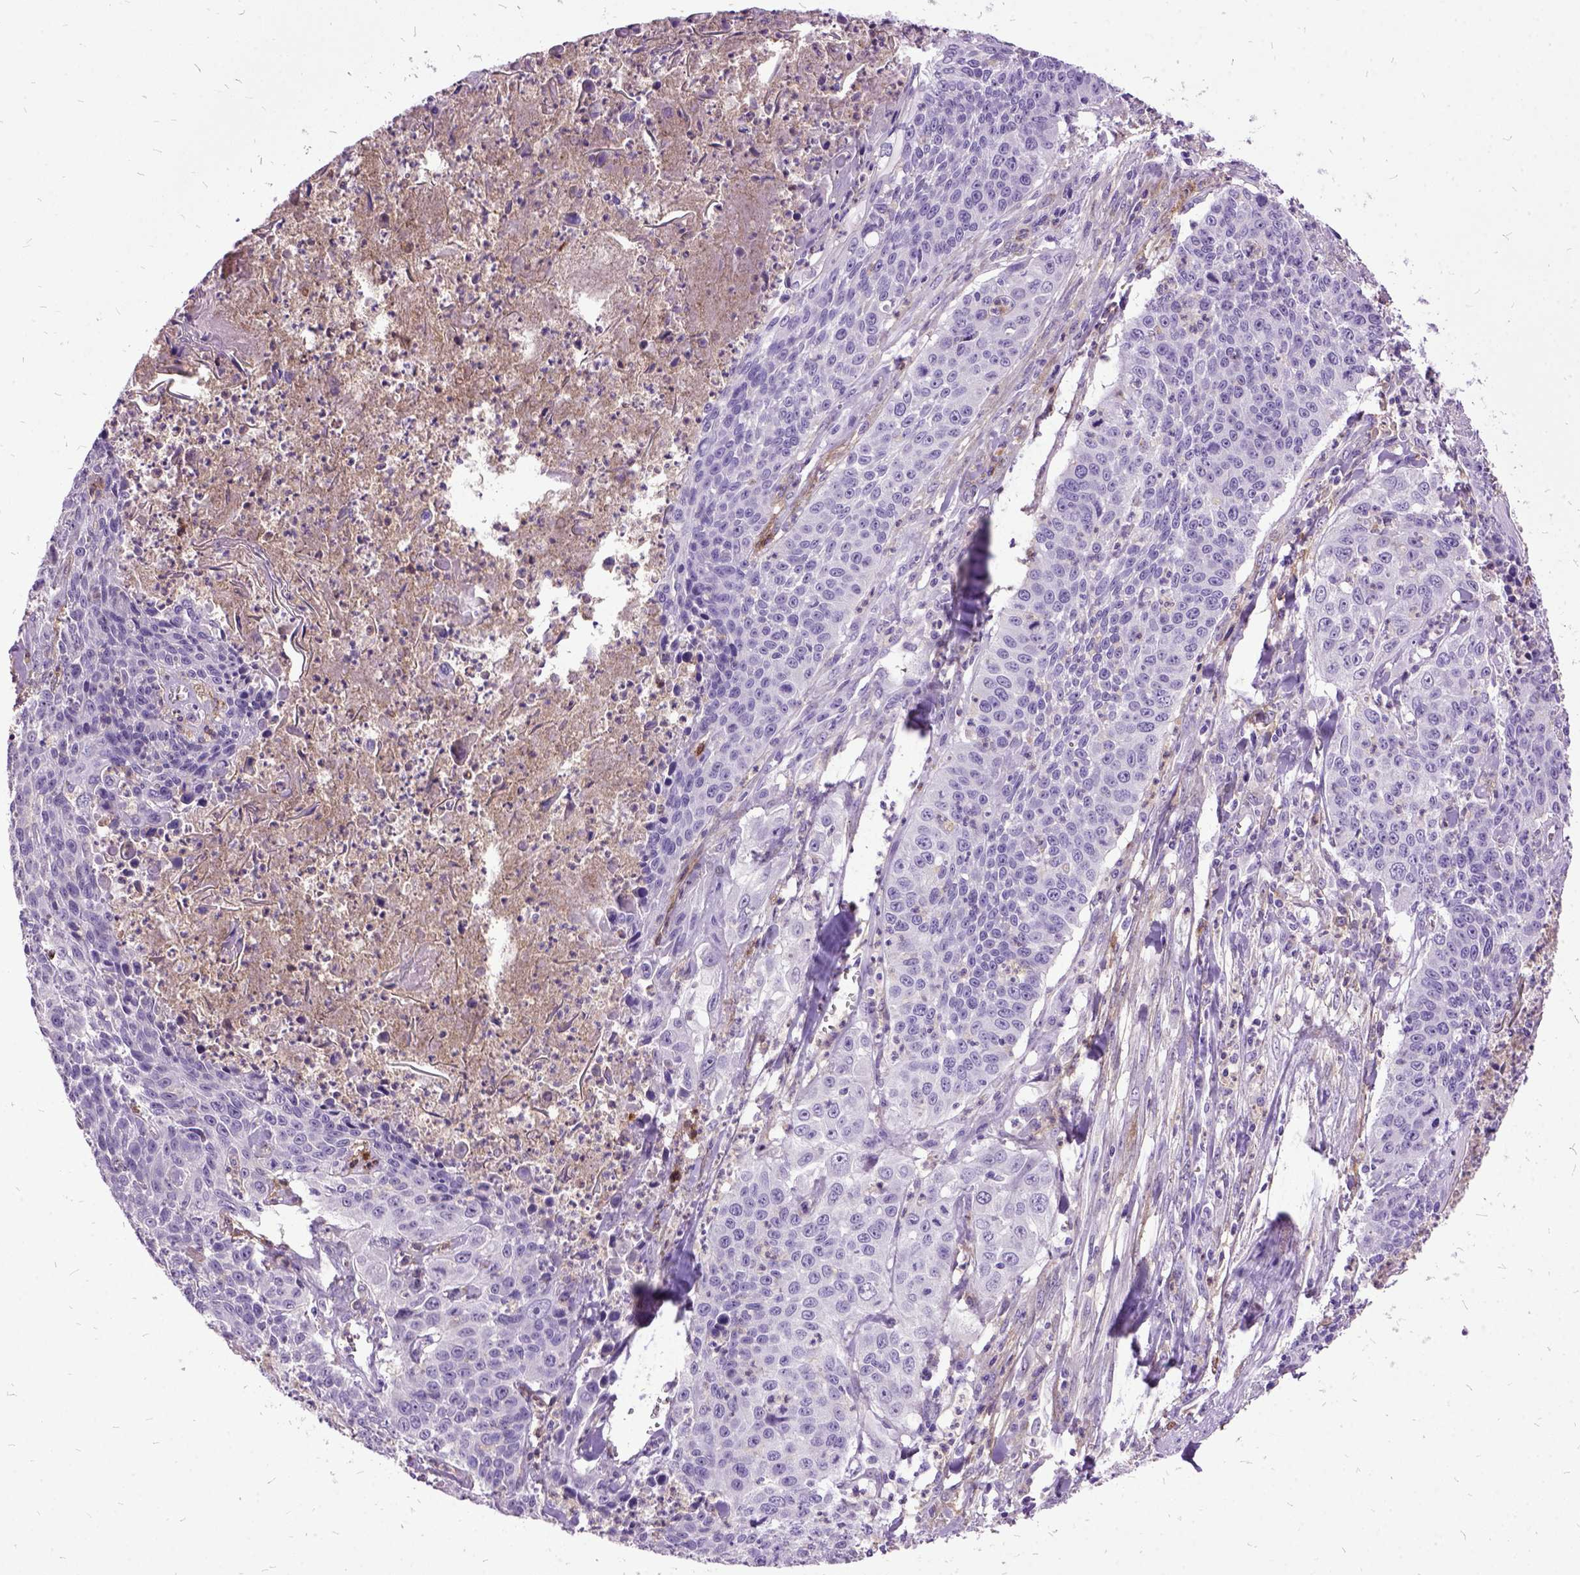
{"staining": {"intensity": "negative", "quantity": "none", "location": "none"}, "tissue": "lung cancer", "cell_type": "Tumor cells", "image_type": "cancer", "snomed": [{"axis": "morphology", "description": "Squamous cell carcinoma, NOS"}, {"axis": "morphology", "description": "Squamous cell carcinoma, metastatic, NOS"}, {"axis": "topography", "description": "Lung"}, {"axis": "topography", "description": "Pleura, NOS"}], "caption": "Immunohistochemistry (IHC) micrograph of human squamous cell carcinoma (lung) stained for a protein (brown), which displays no staining in tumor cells. (Stains: DAB (3,3'-diaminobenzidine) immunohistochemistry (IHC) with hematoxylin counter stain, Microscopy: brightfield microscopy at high magnification).", "gene": "MME", "patient": {"sex": "male", "age": 72}}